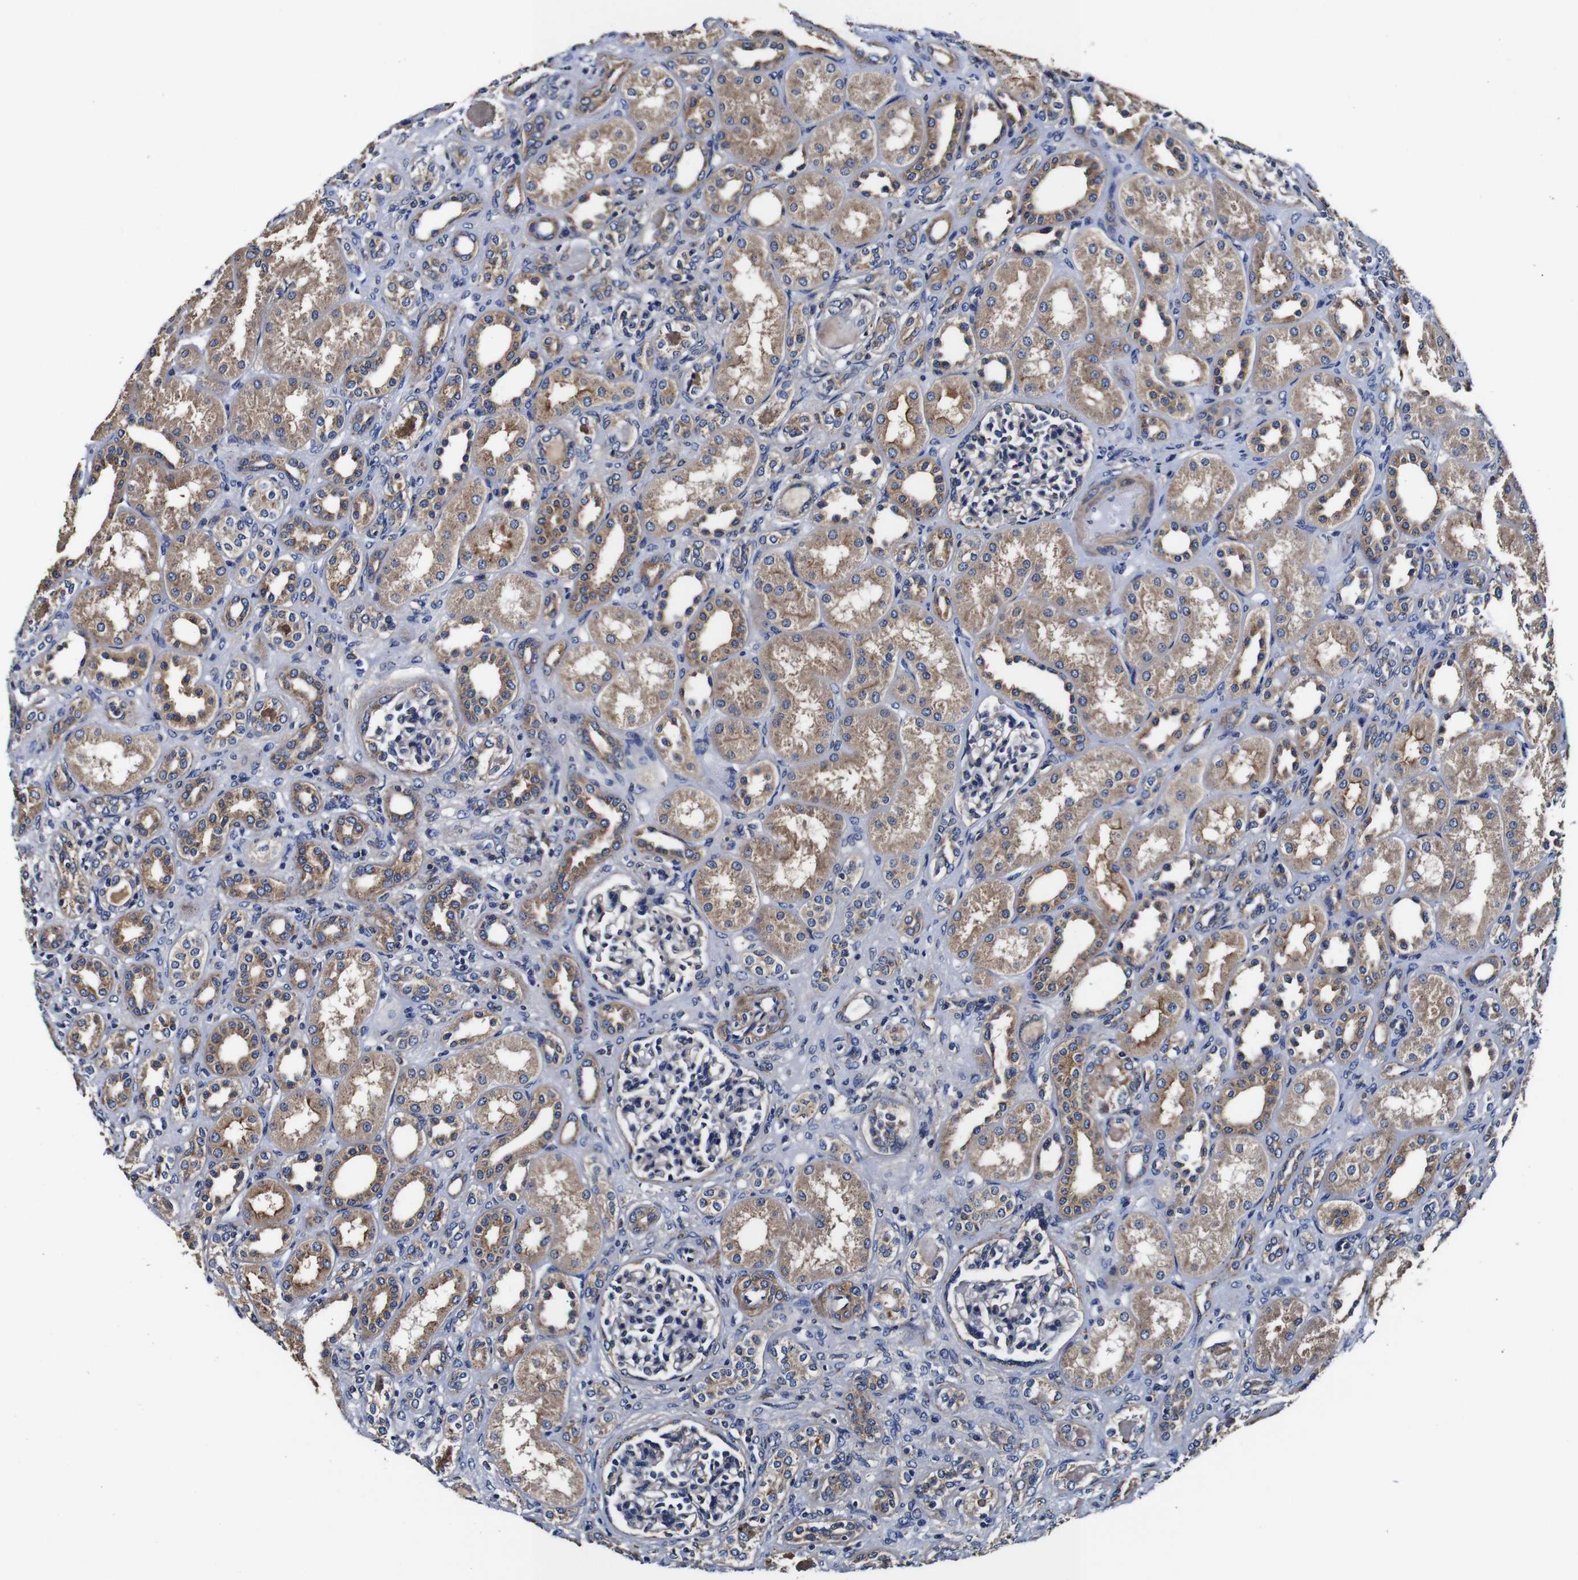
{"staining": {"intensity": "weak", "quantity": "<25%", "location": "cytoplasmic/membranous"}, "tissue": "kidney", "cell_type": "Cells in glomeruli", "image_type": "normal", "snomed": [{"axis": "morphology", "description": "Normal tissue, NOS"}, {"axis": "topography", "description": "Kidney"}], "caption": "The photomicrograph demonstrates no staining of cells in glomeruli in benign kidney.", "gene": "PDCD6IP", "patient": {"sex": "male", "age": 7}}